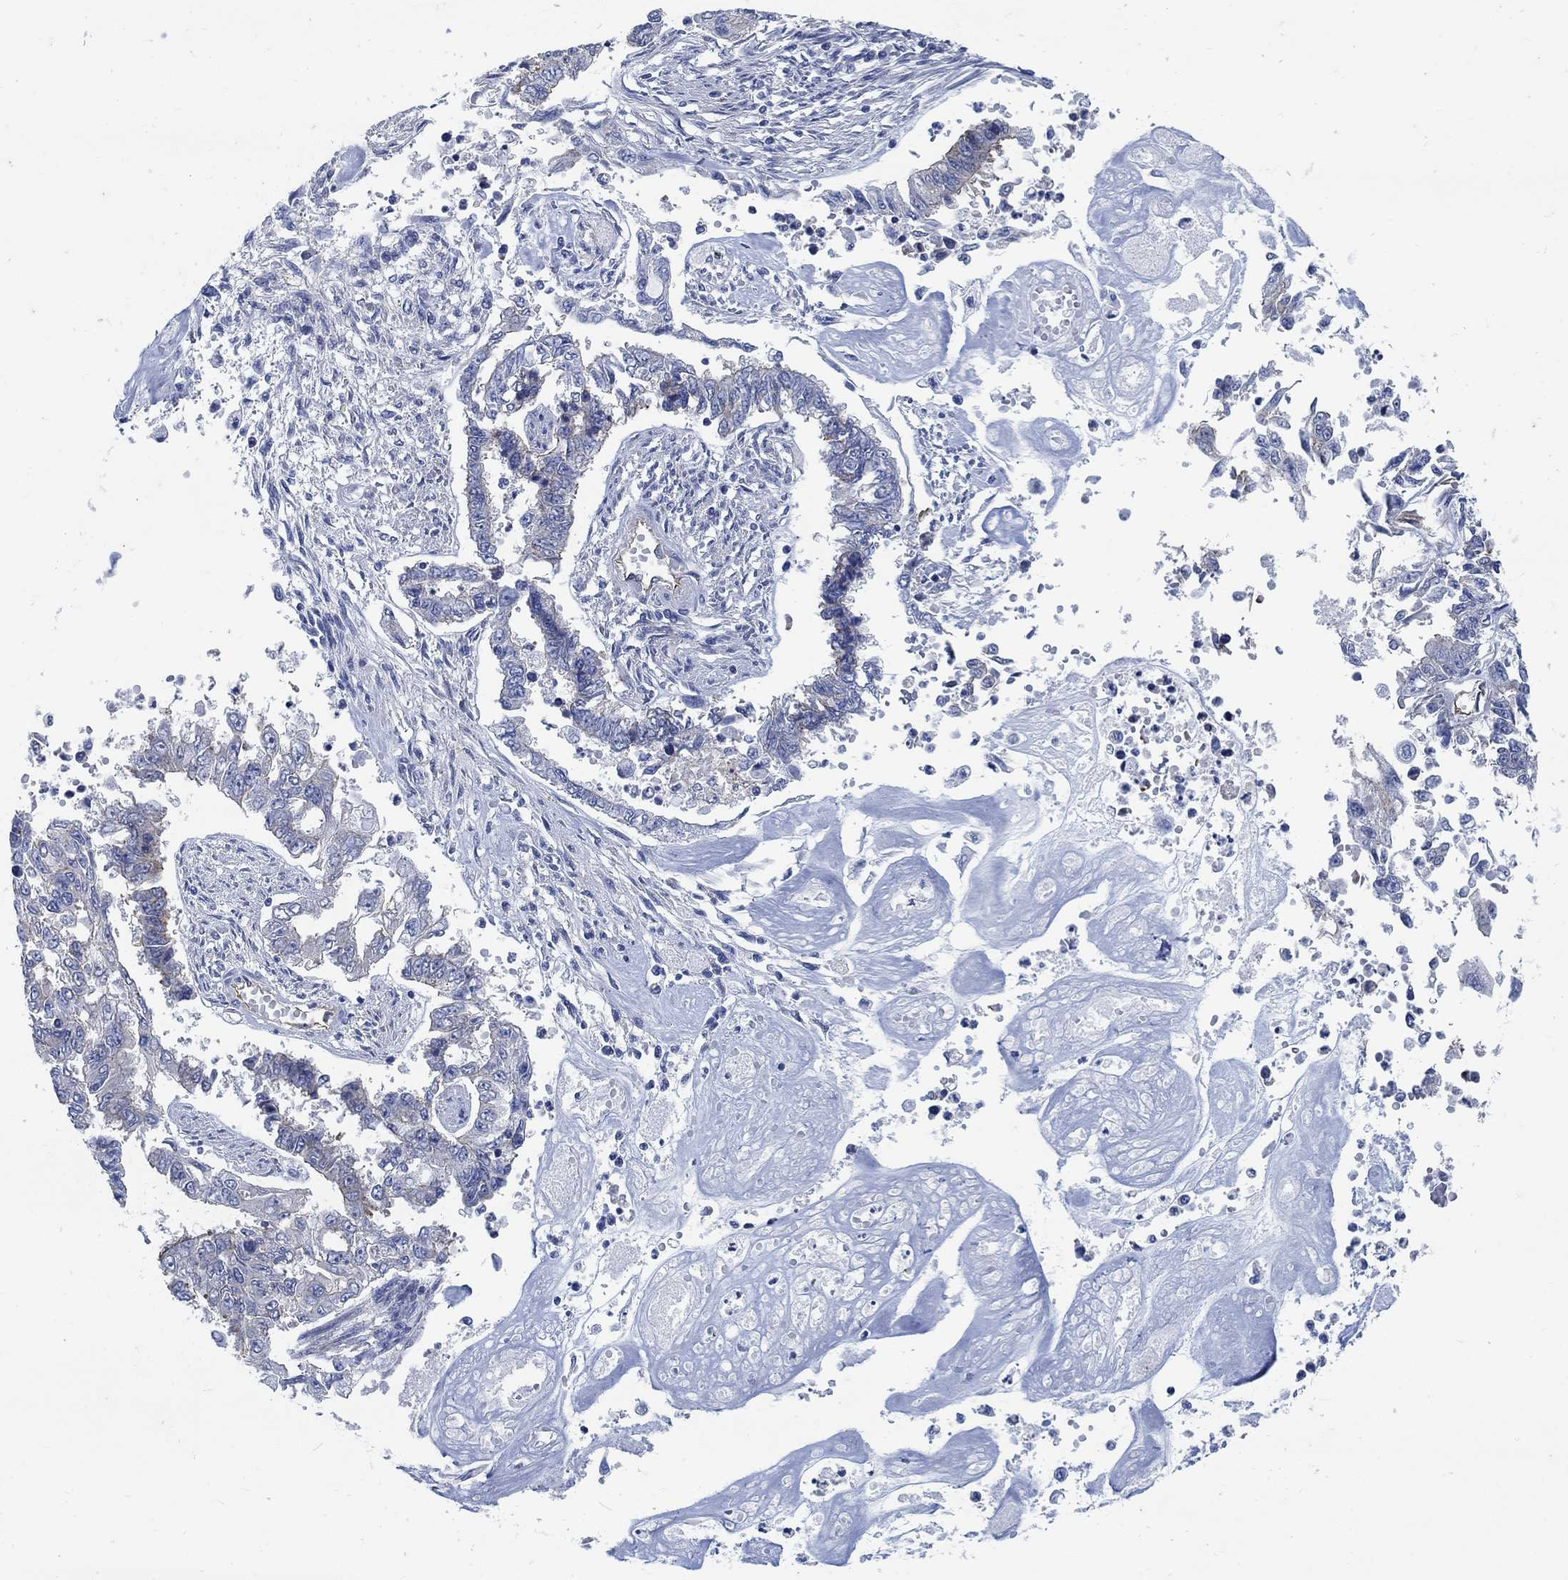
{"staining": {"intensity": "negative", "quantity": "none", "location": "none"}, "tissue": "endometrial cancer", "cell_type": "Tumor cells", "image_type": "cancer", "snomed": [{"axis": "morphology", "description": "Adenocarcinoma, NOS"}, {"axis": "topography", "description": "Uterus"}], "caption": "A high-resolution image shows immunohistochemistry (IHC) staining of endometrial cancer (adenocarcinoma), which displays no significant staining in tumor cells.", "gene": "TMEM198", "patient": {"sex": "female", "age": 59}}